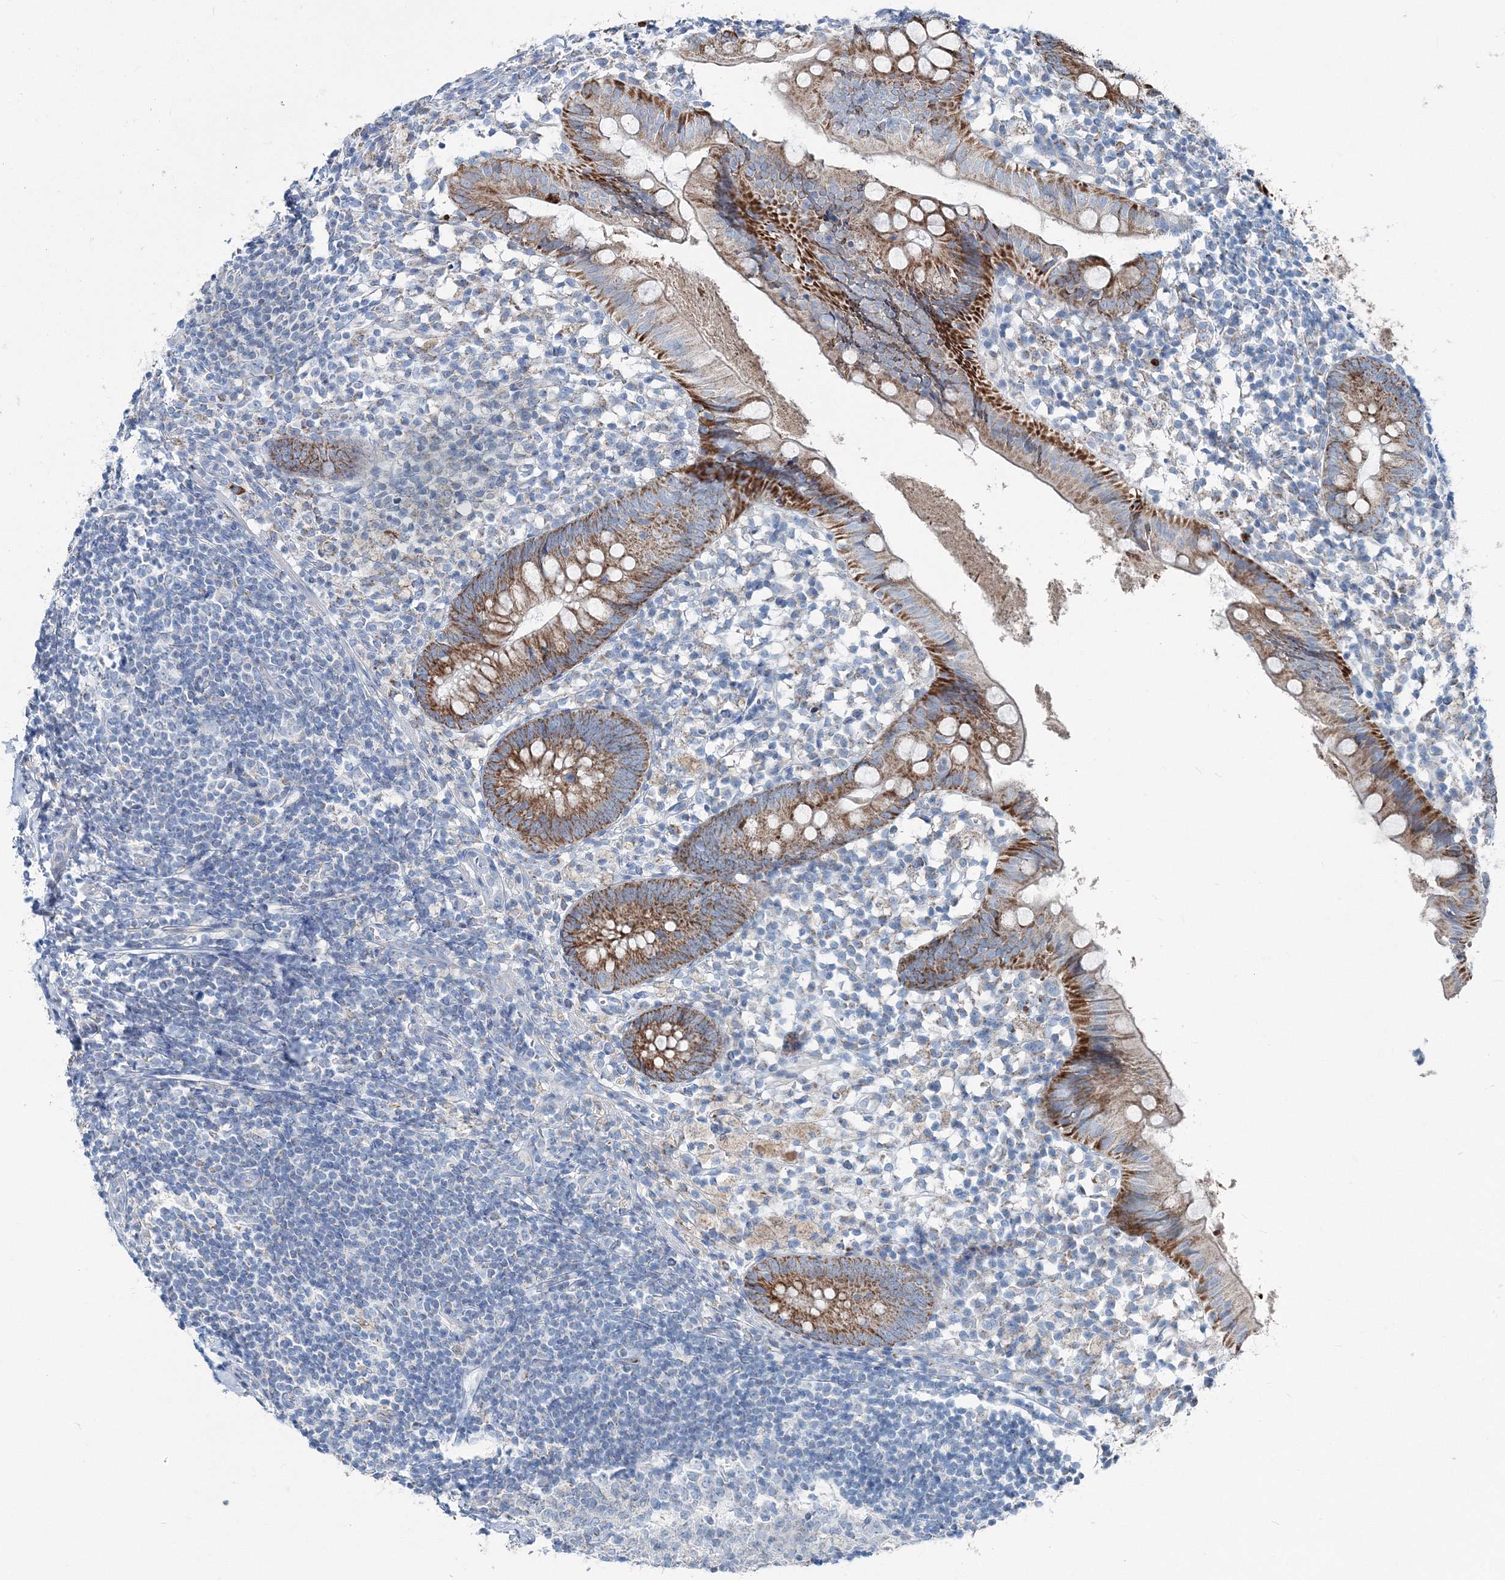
{"staining": {"intensity": "strong", "quantity": ">75%", "location": "cytoplasmic/membranous"}, "tissue": "appendix", "cell_type": "Glandular cells", "image_type": "normal", "snomed": [{"axis": "morphology", "description": "Normal tissue, NOS"}, {"axis": "topography", "description": "Appendix"}], "caption": "Glandular cells reveal high levels of strong cytoplasmic/membranous staining in about >75% of cells in unremarkable human appendix. The staining was performed using DAB (3,3'-diaminobenzidine), with brown indicating positive protein expression. Nuclei are stained blue with hematoxylin.", "gene": "GABARAPL2", "patient": {"sex": "female", "age": 20}}